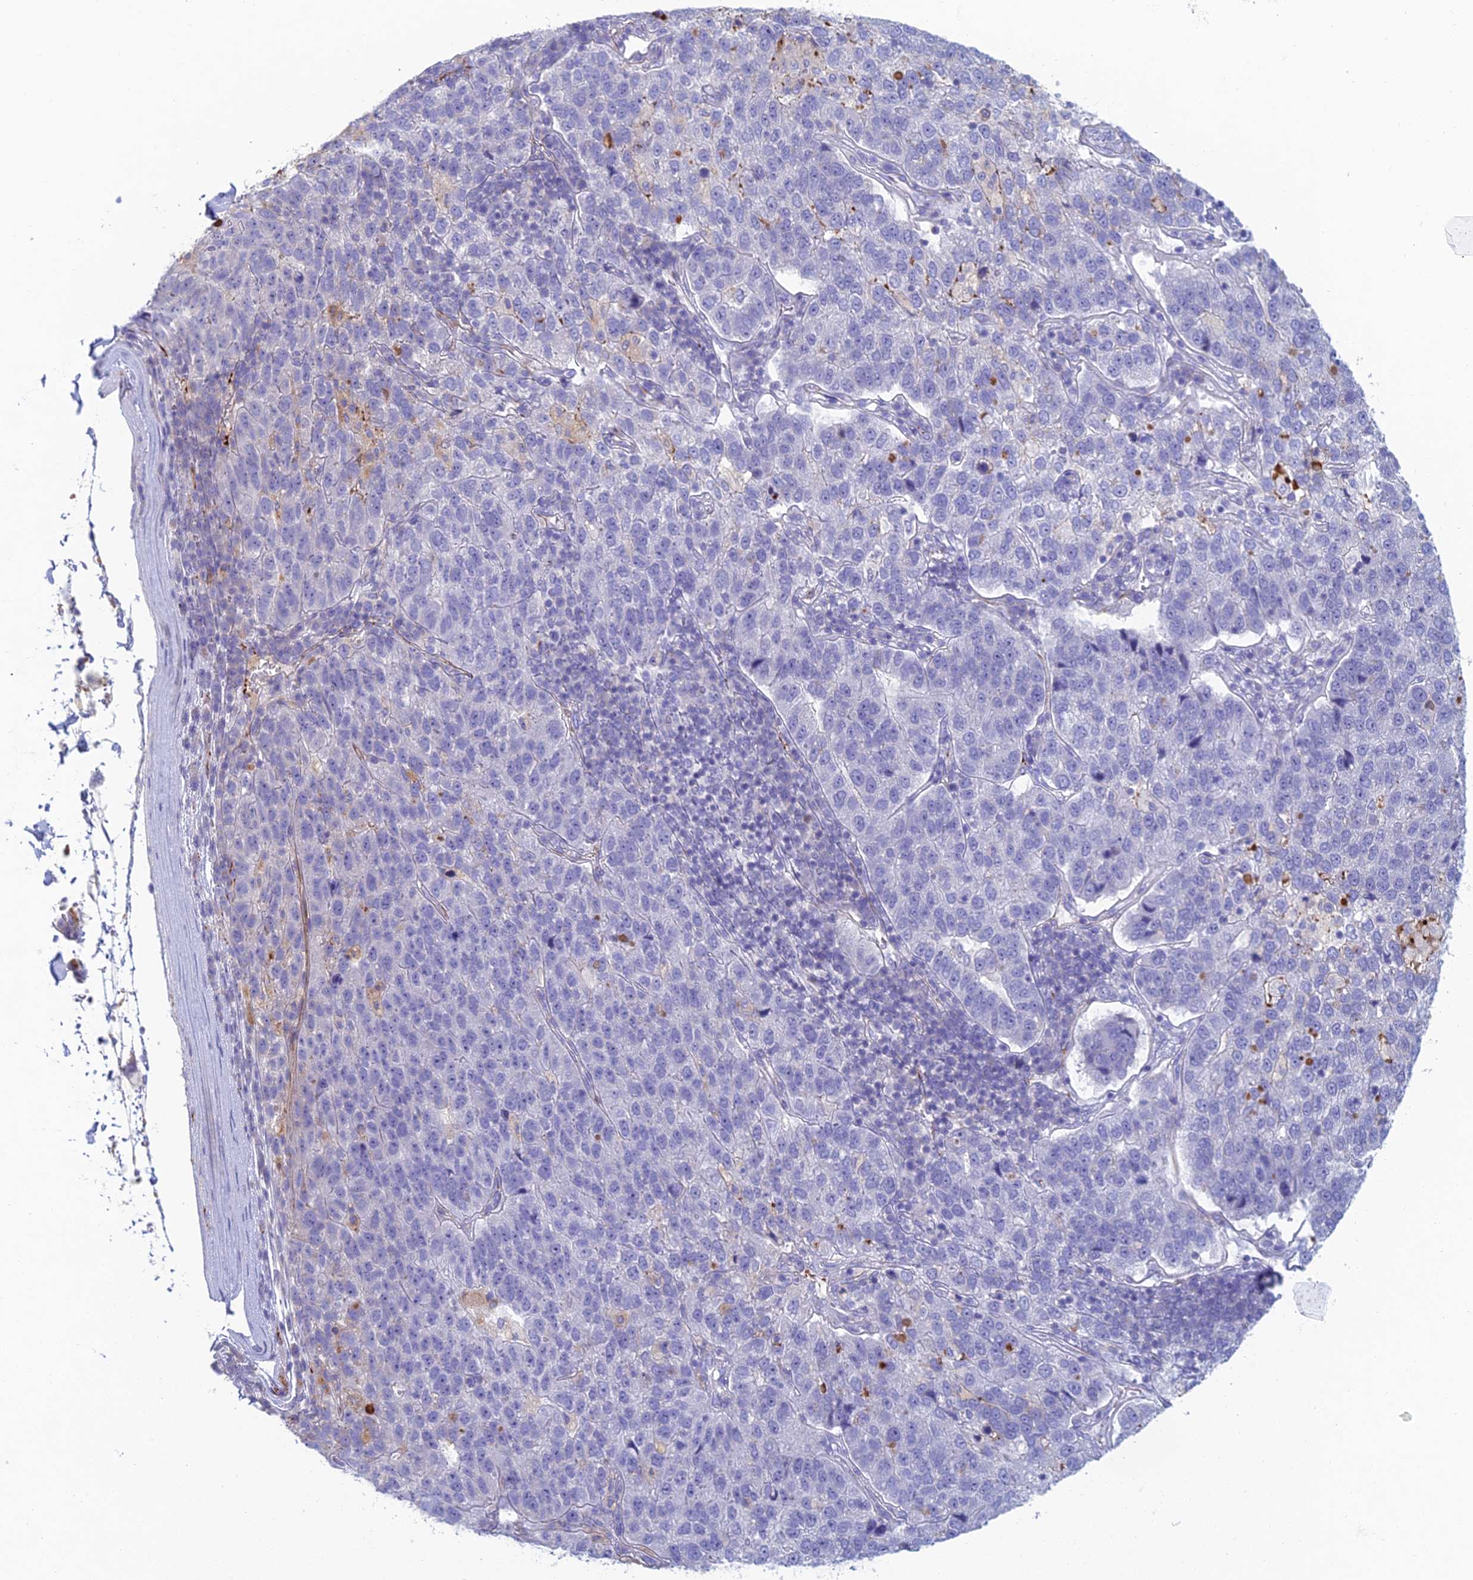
{"staining": {"intensity": "negative", "quantity": "none", "location": "none"}, "tissue": "pancreatic cancer", "cell_type": "Tumor cells", "image_type": "cancer", "snomed": [{"axis": "morphology", "description": "Adenocarcinoma, NOS"}, {"axis": "topography", "description": "Pancreas"}], "caption": "DAB (3,3'-diaminobenzidine) immunohistochemical staining of human adenocarcinoma (pancreatic) exhibits no significant expression in tumor cells.", "gene": "FERD3L", "patient": {"sex": "female", "age": 61}}